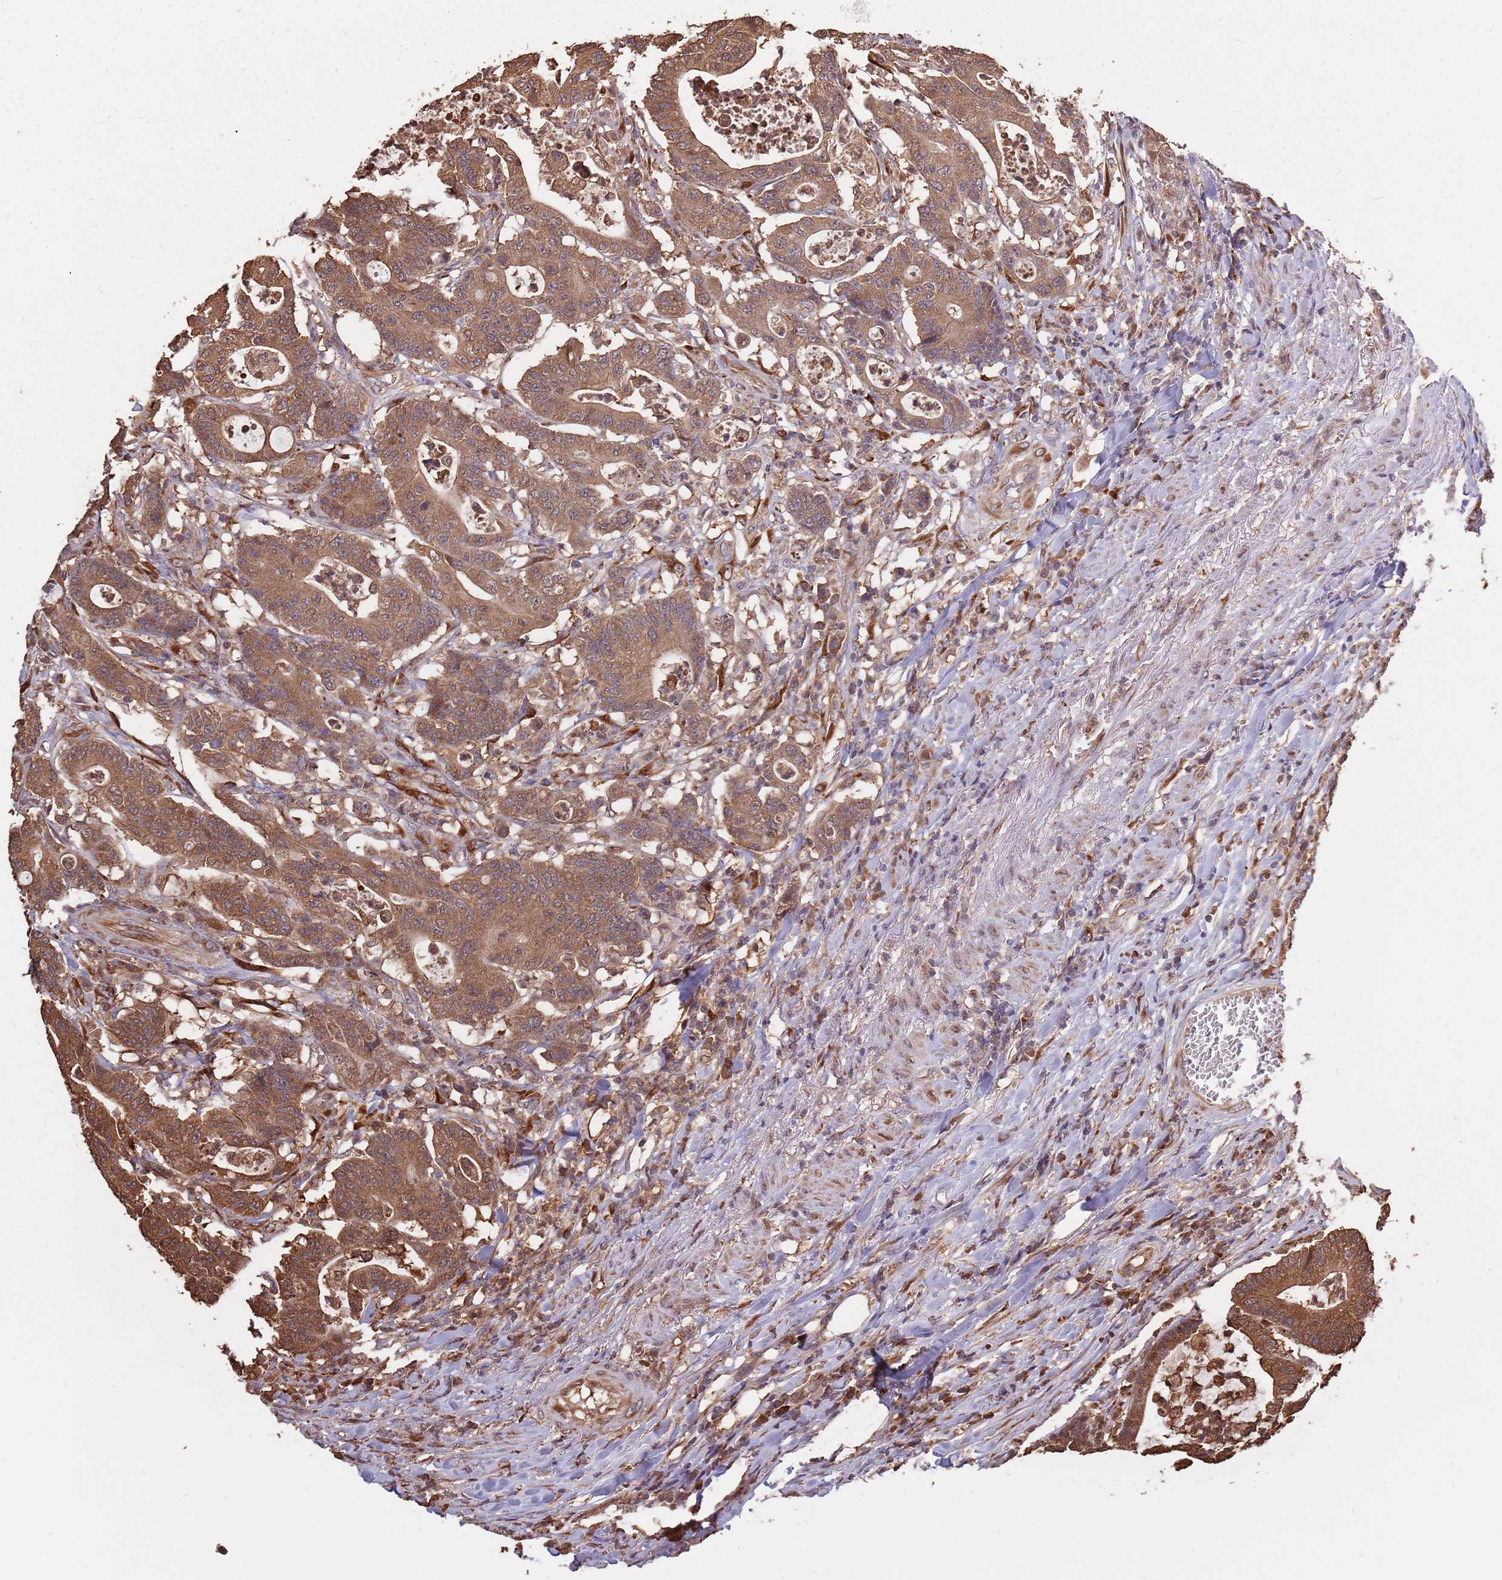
{"staining": {"intensity": "moderate", "quantity": ">75%", "location": "cytoplasmic/membranous,nuclear"}, "tissue": "colorectal cancer", "cell_type": "Tumor cells", "image_type": "cancer", "snomed": [{"axis": "morphology", "description": "Adenocarcinoma, NOS"}, {"axis": "topography", "description": "Colon"}], "caption": "Human adenocarcinoma (colorectal) stained for a protein (brown) reveals moderate cytoplasmic/membranous and nuclear positive expression in about >75% of tumor cells.", "gene": "COG4", "patient": {"sex": "female", "age": 84}}